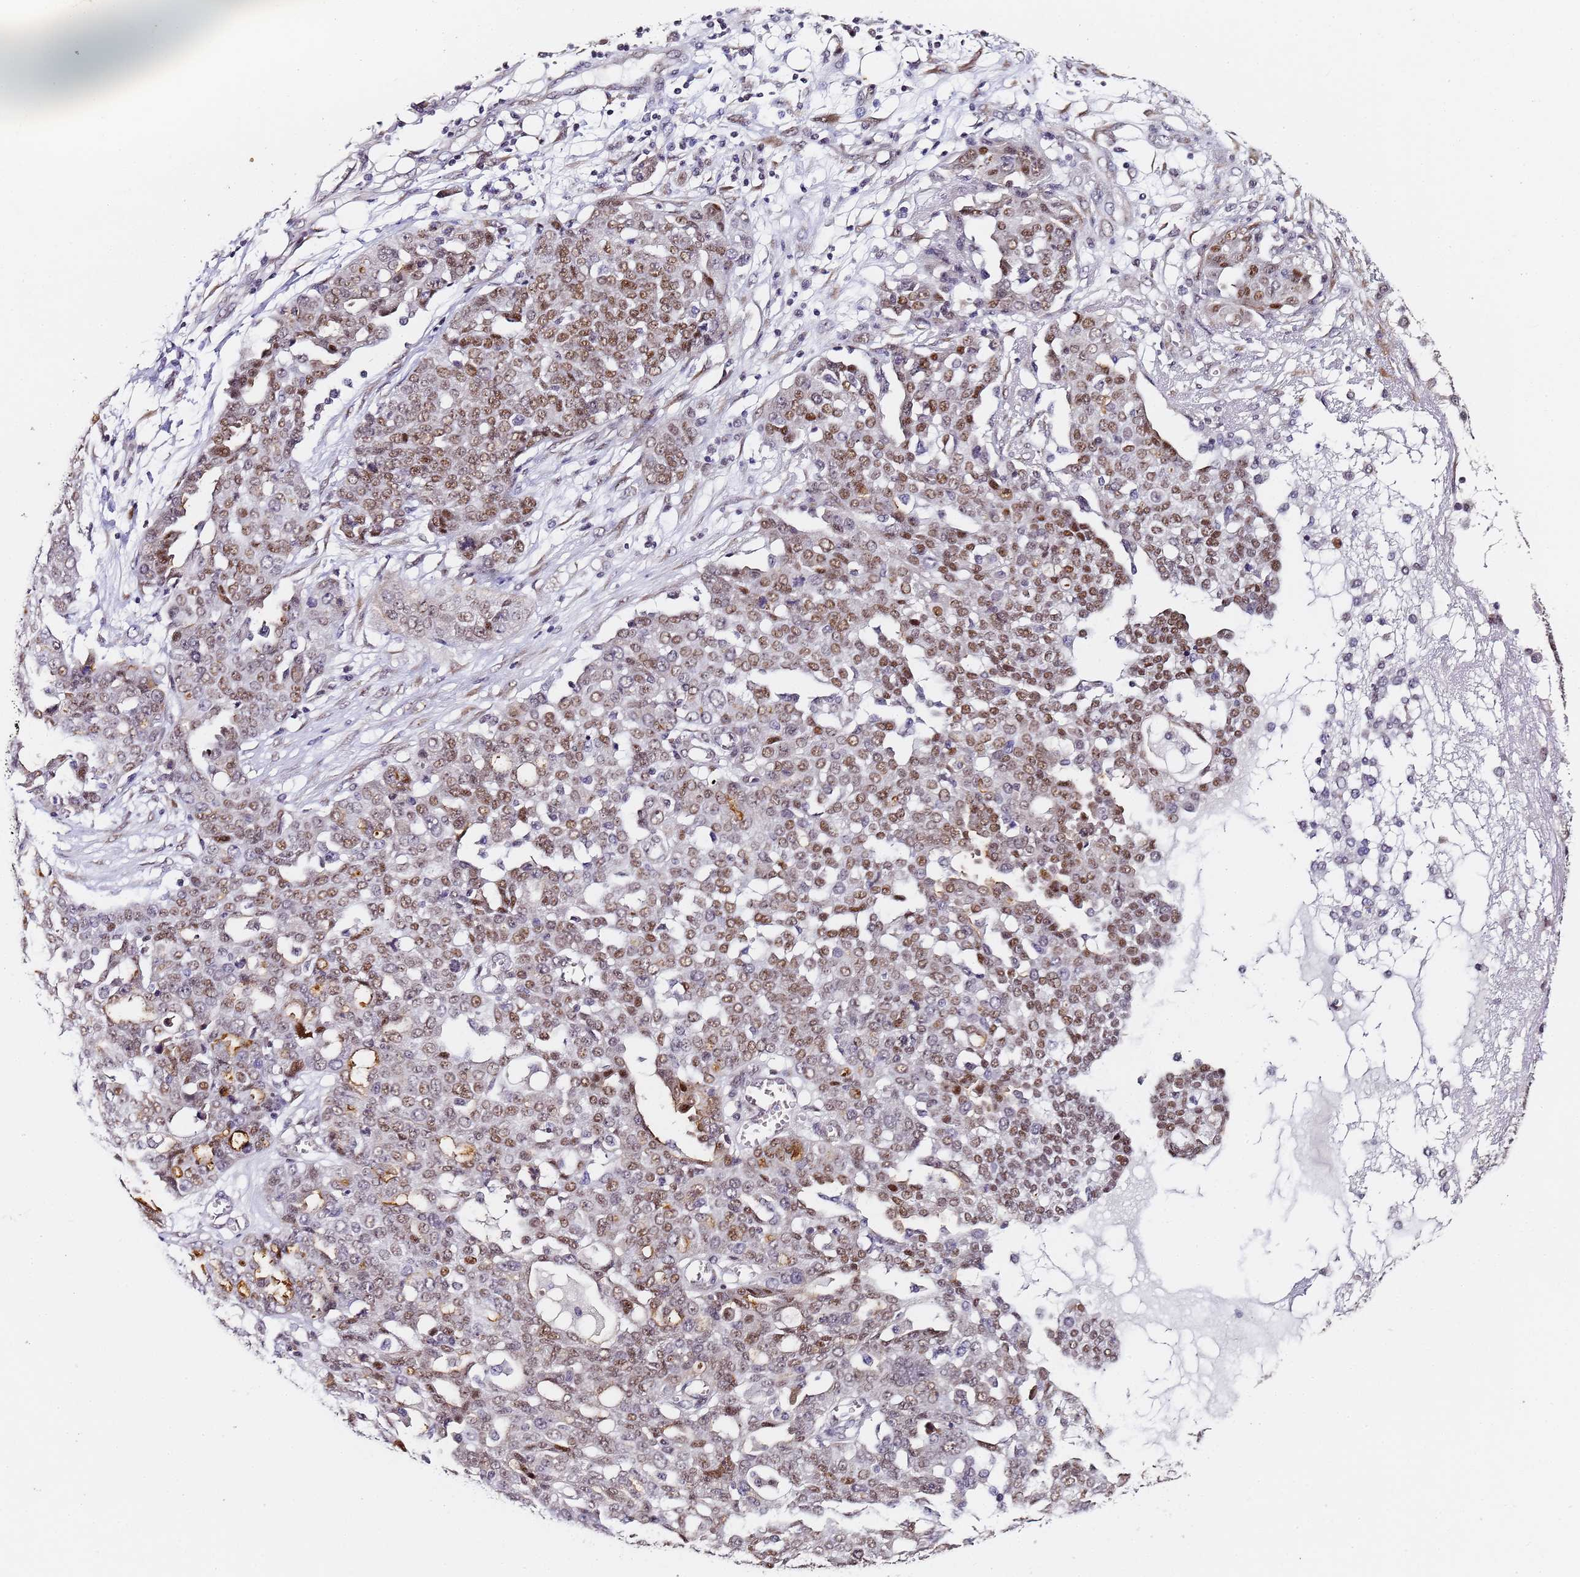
{"staining": {"intensity": "moderate", "quantity": "25%-75%", "location": "nuclear"}, "tissue": "ovarian cancer", "cell_type": "Tumor cells", "image_type": "cancer", "snomed": [{"axis": "morphology", "description": "Cystadenocarcinoma, serous, NOS"}, {"axis": "topography", "description": "Soft tissue"}, {"axis": "topography", "description": "Ovary"}], "caption": "Brown immunohistochemical staining in human ovarian cancer (serous cystadenocarcinoma) shows moderate nuclear staining in approximately 25%-75% of tumor cells. The staining was performed using DAB, with brown indicating positive protein expression. Nuclei are stained blue with hematoxylin.", "gene": "FNBP4", "patient": {"sex": "female", "age": 57}}